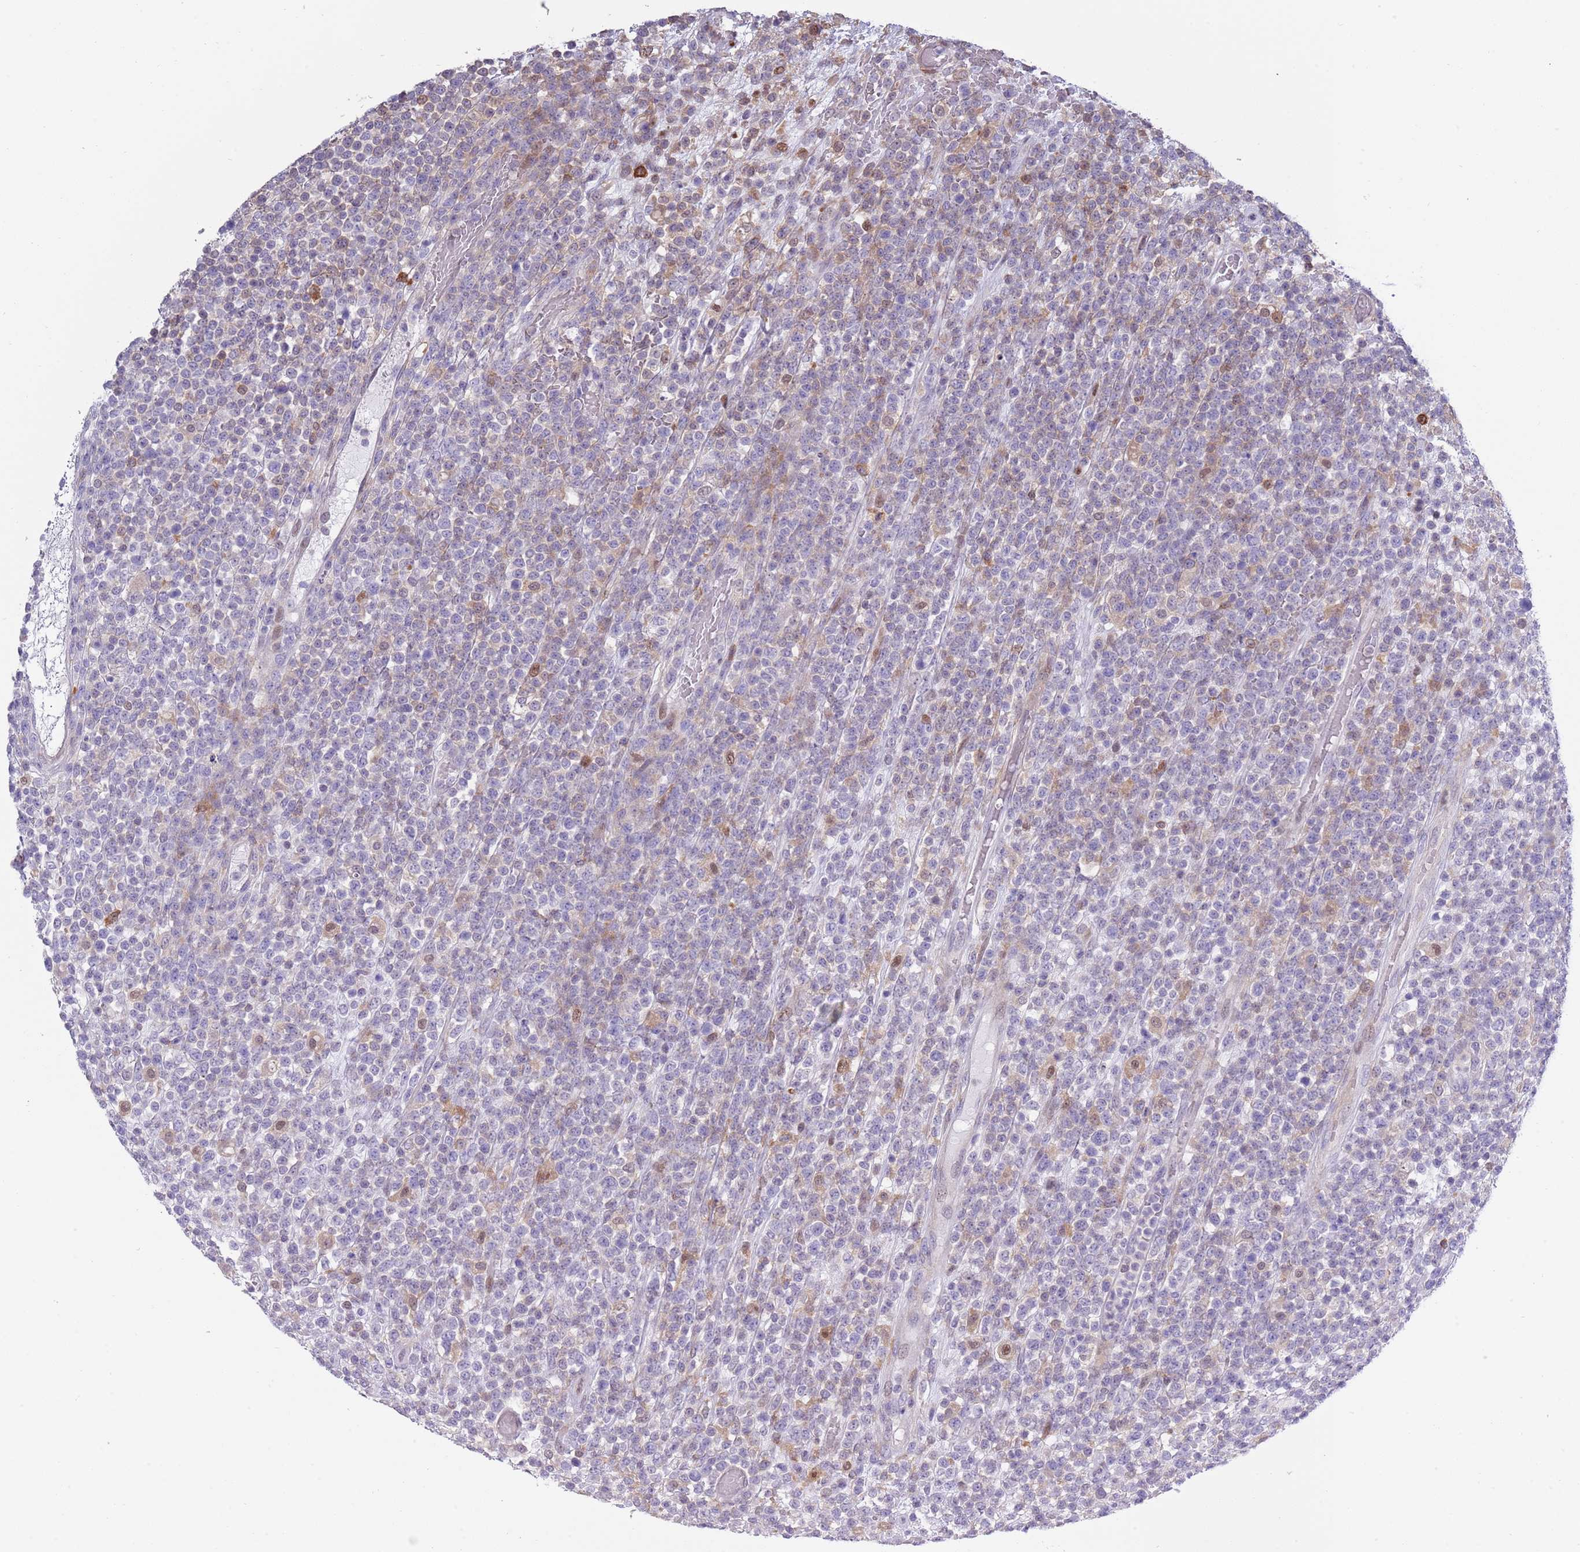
{"staining": {"intensity": "negative", "quantity": "none", "location": "none"}, "tissue": "lymphoma", "cell_type": "Tumor cells", "image_type": "cancer", "snomed": [{"axis": "morphology", "description": "Malignant lymphoma, non-Hodgkin's type, High grade"}, {"axis": "topography", "description": "Colon"}], "caption": "Lymphoma stained for a protein using immunohistochemistry (IHC) displays no staining tumor cells.", "gene": "NBPF6", "patient": {"sex": "female", "age": 53}}